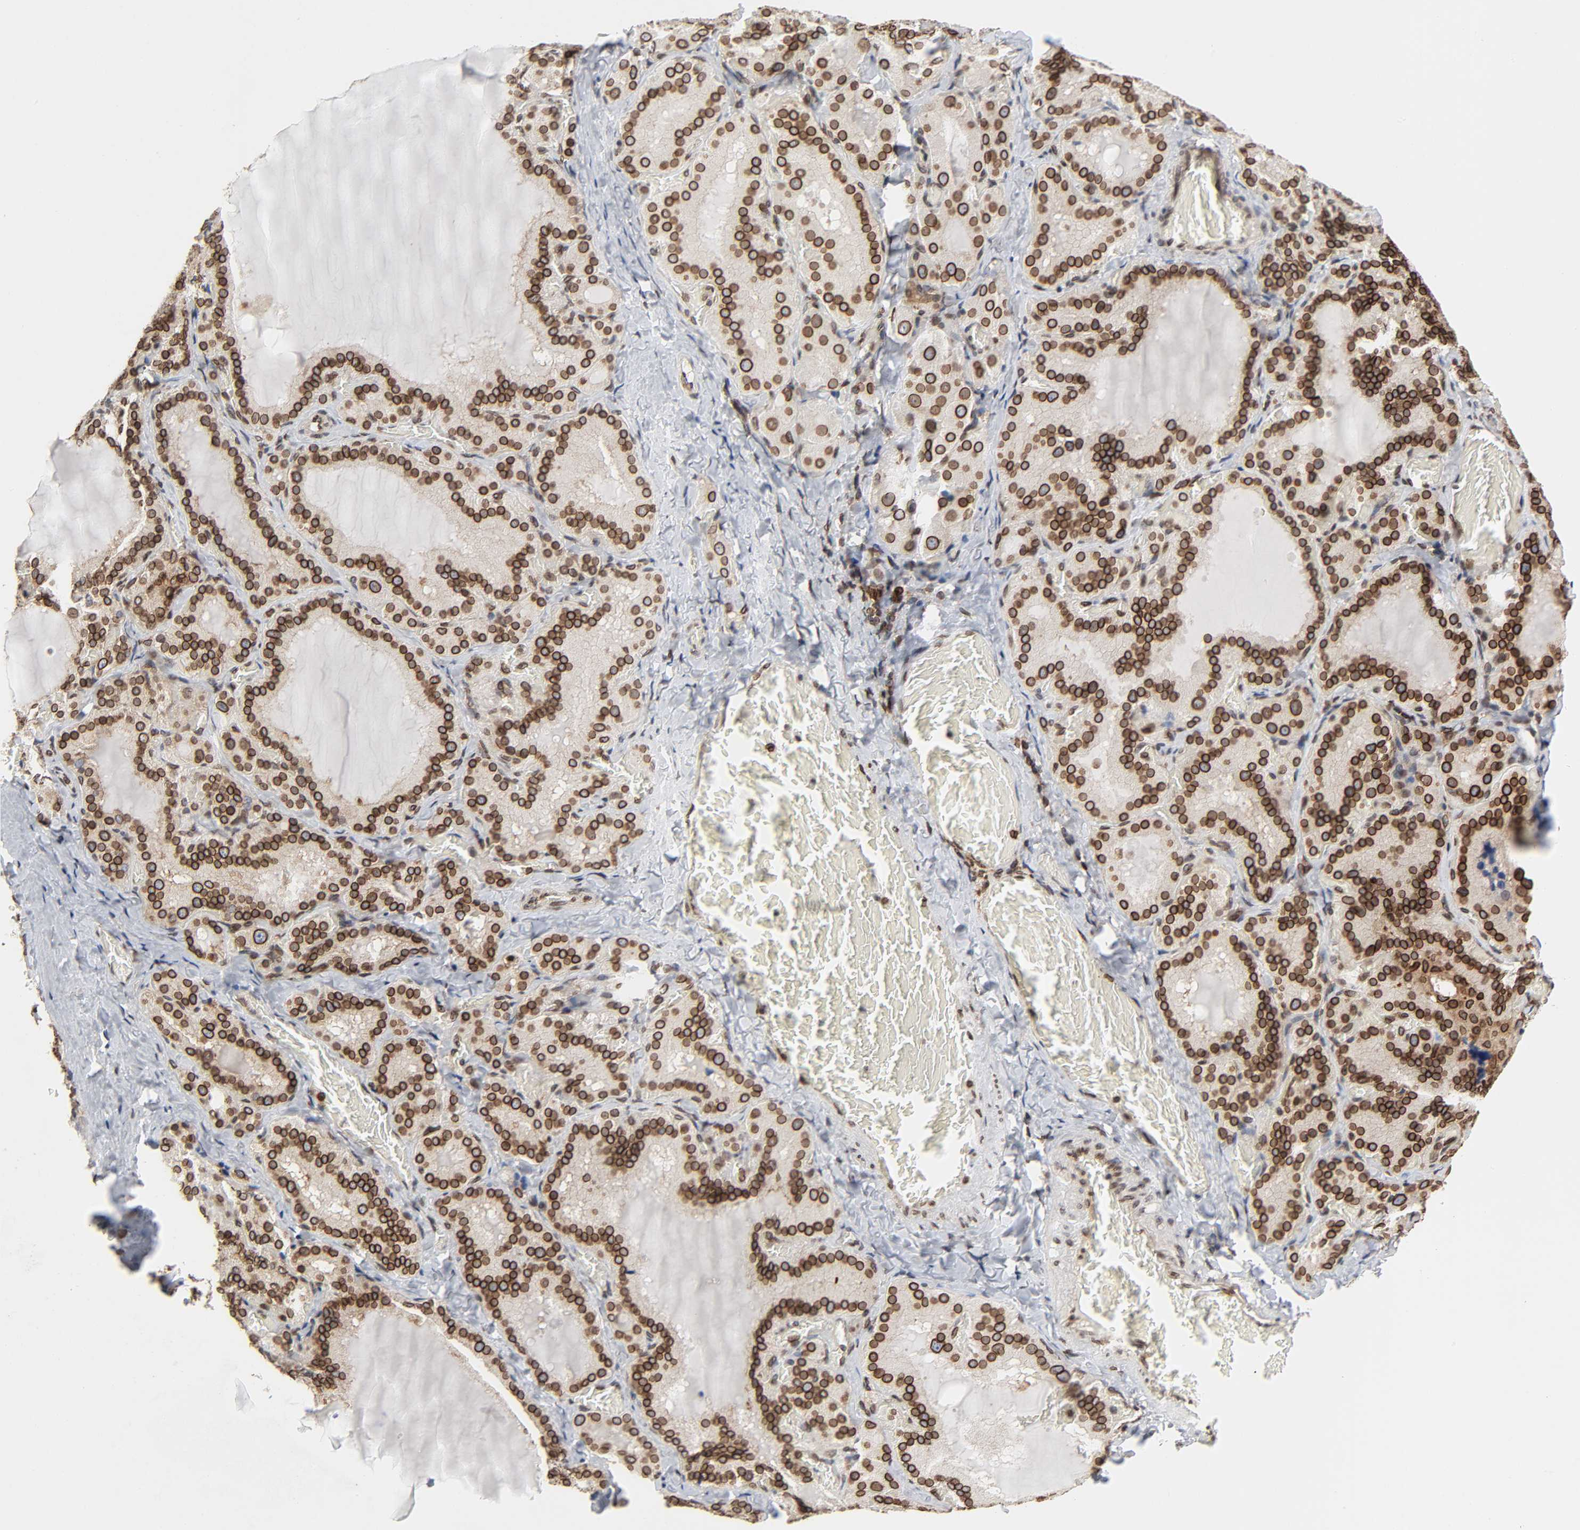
{"staining": {"intensity": "strong", "quantity": ">75%", "location": "cytoplasmic/membranous,nuclear"}, "tissue": "thyroid gland", "cell_type": "Glandular cells", "image_type": "normal", "snomed": [{"axis": "morphology", "description": "Normal tissue, NOS"}, {"axis": "topography", "description": "Thyroid gland"}], "caption": "Thyroid gland stained with DAB (3,3'-diaminobenzidine) immunohistochemistry demonstrates high levels of strong cytoplasmic/membranous,nuclear positivity in approximately >75% of glandular cells.", "gene": "RANGAP1", "patient": {"sex": "female", "age": 33}}